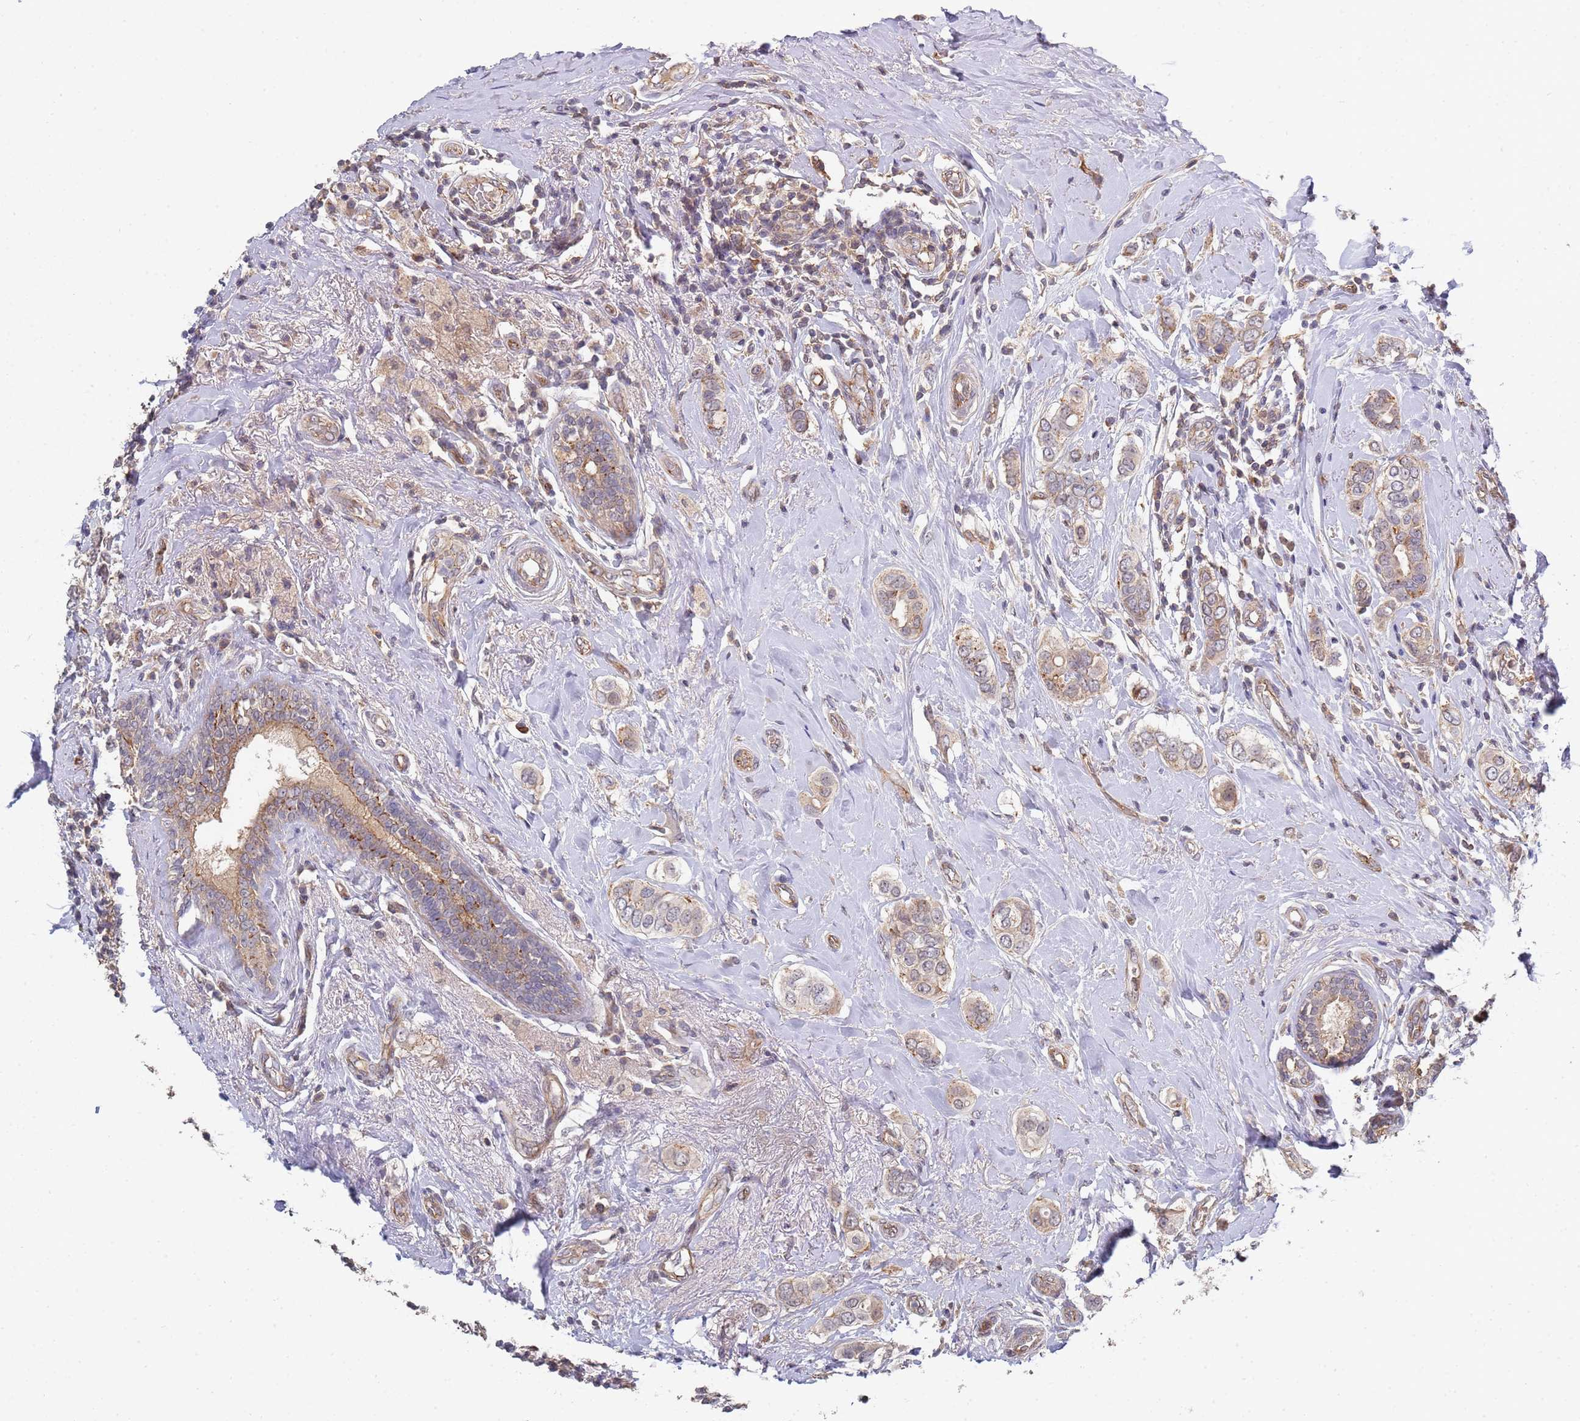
{"staining": {"intensity": "weak", "quantity": ">75%", "location": "cytoplasmic/membranous"}, "tissue": "breast cancer", "cell_type": "Tumor cells", "image_type": "cancer", "snomed": [{"axis": "morphology", "description": "Lobular carcinoma"}, {"axis": "topography", "description": "Breast"}], "caption": "This micrograph exhibits IHC staining of human lobular carcinoma (breast), with low weak cytoplasmic/membranous positivity in approximately >75% of tumor cells.", "gene": "ABCB6", "patient": {"sex": "female", "age": 51}}